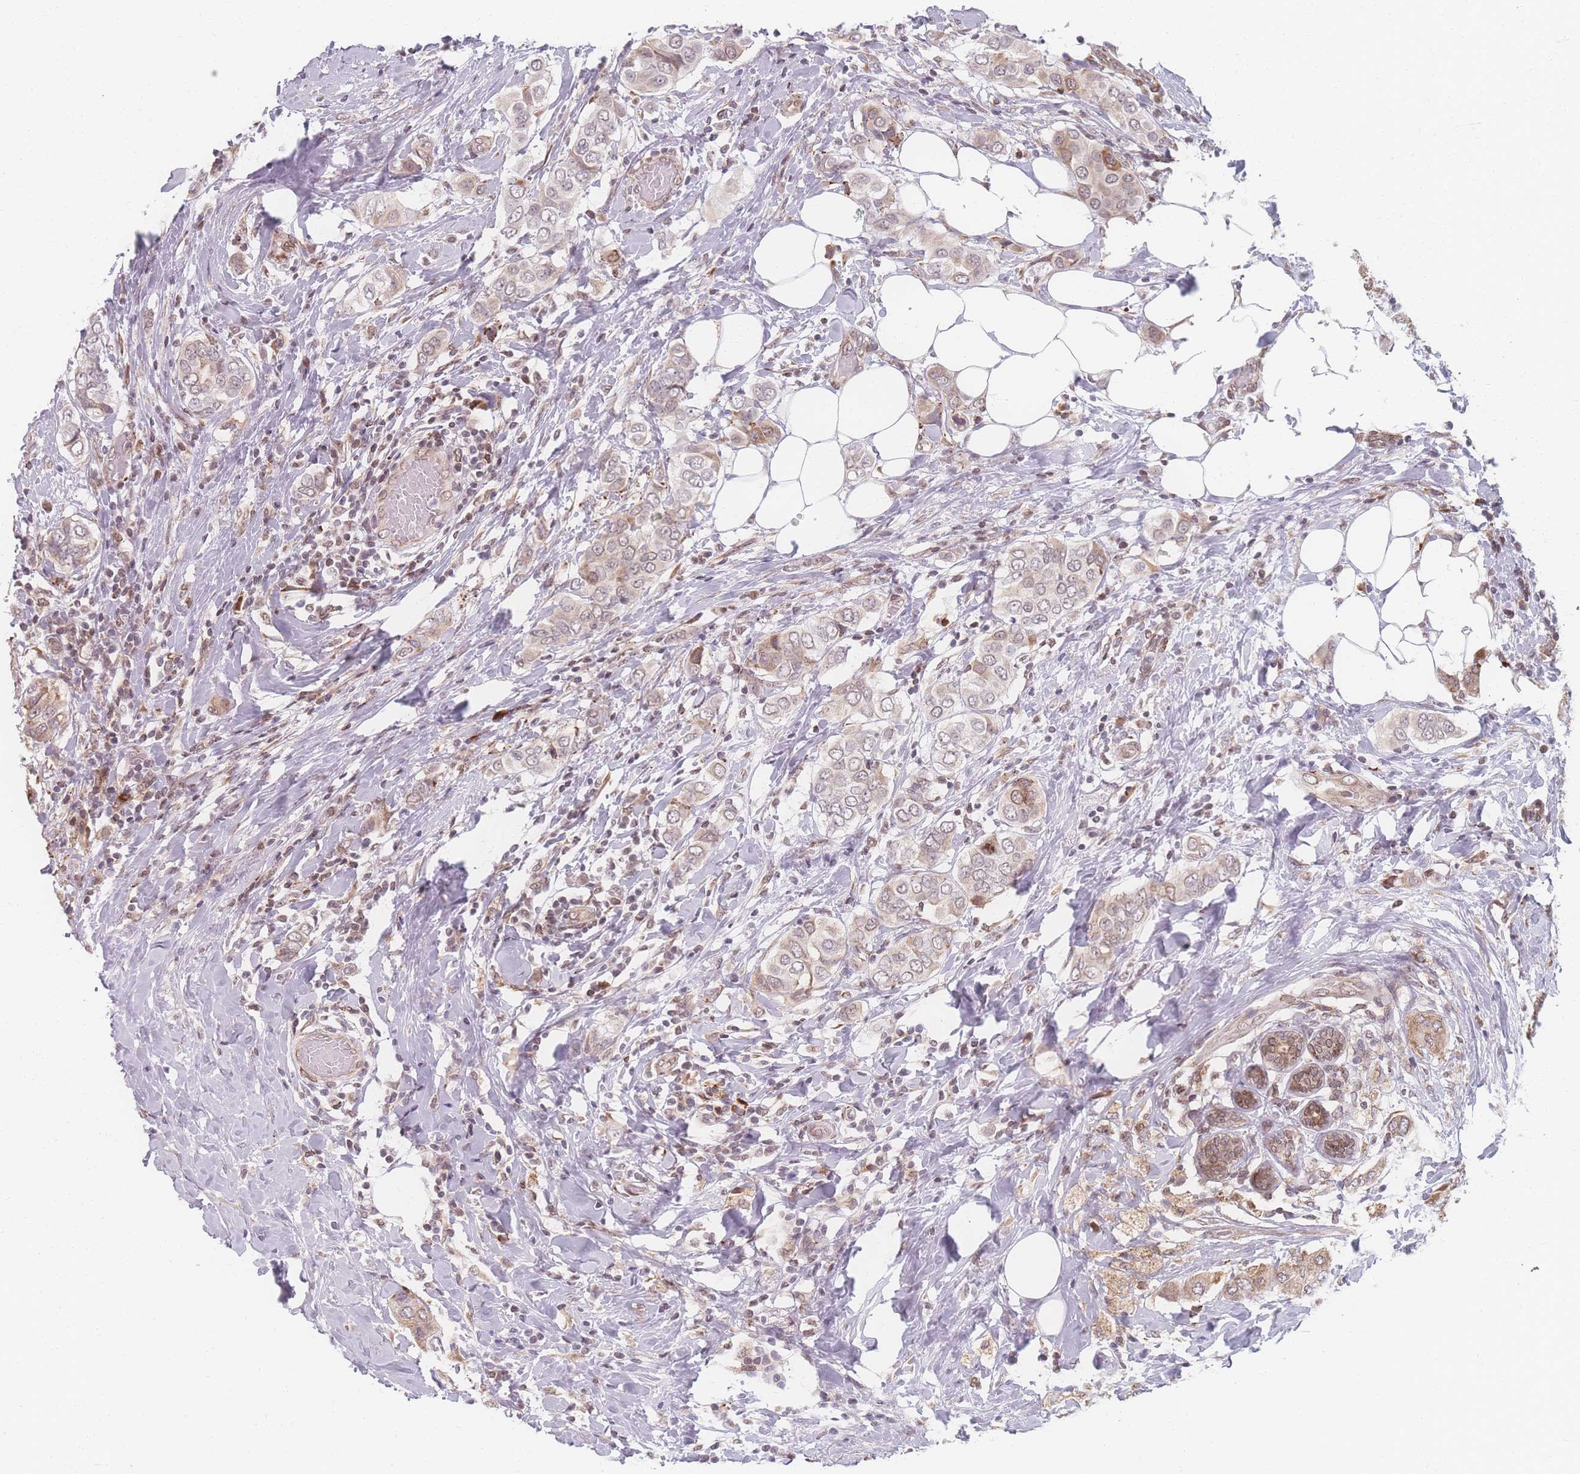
{"staining": {"intensity": "moderate", "quantity": "<25%", "location": "cytoplasmic/membranous"}, "tissue": "breast cancer", "cell_type": "Tumor cells", "image_type": "cancer", "snomed": [{"axis": "morphology", "description": "Lobular carcinoma"}, {"axis": "topography", "description": "Breast"}], "caption": "Breast lobular carcinoma tissue shows moderate cytoplasmic/membranous positivity in about <25% of tumor cells, visualized by immunohistochemistry.", "gene": "ZC3H13", "patient": {"sex": "female", "age": 51}}